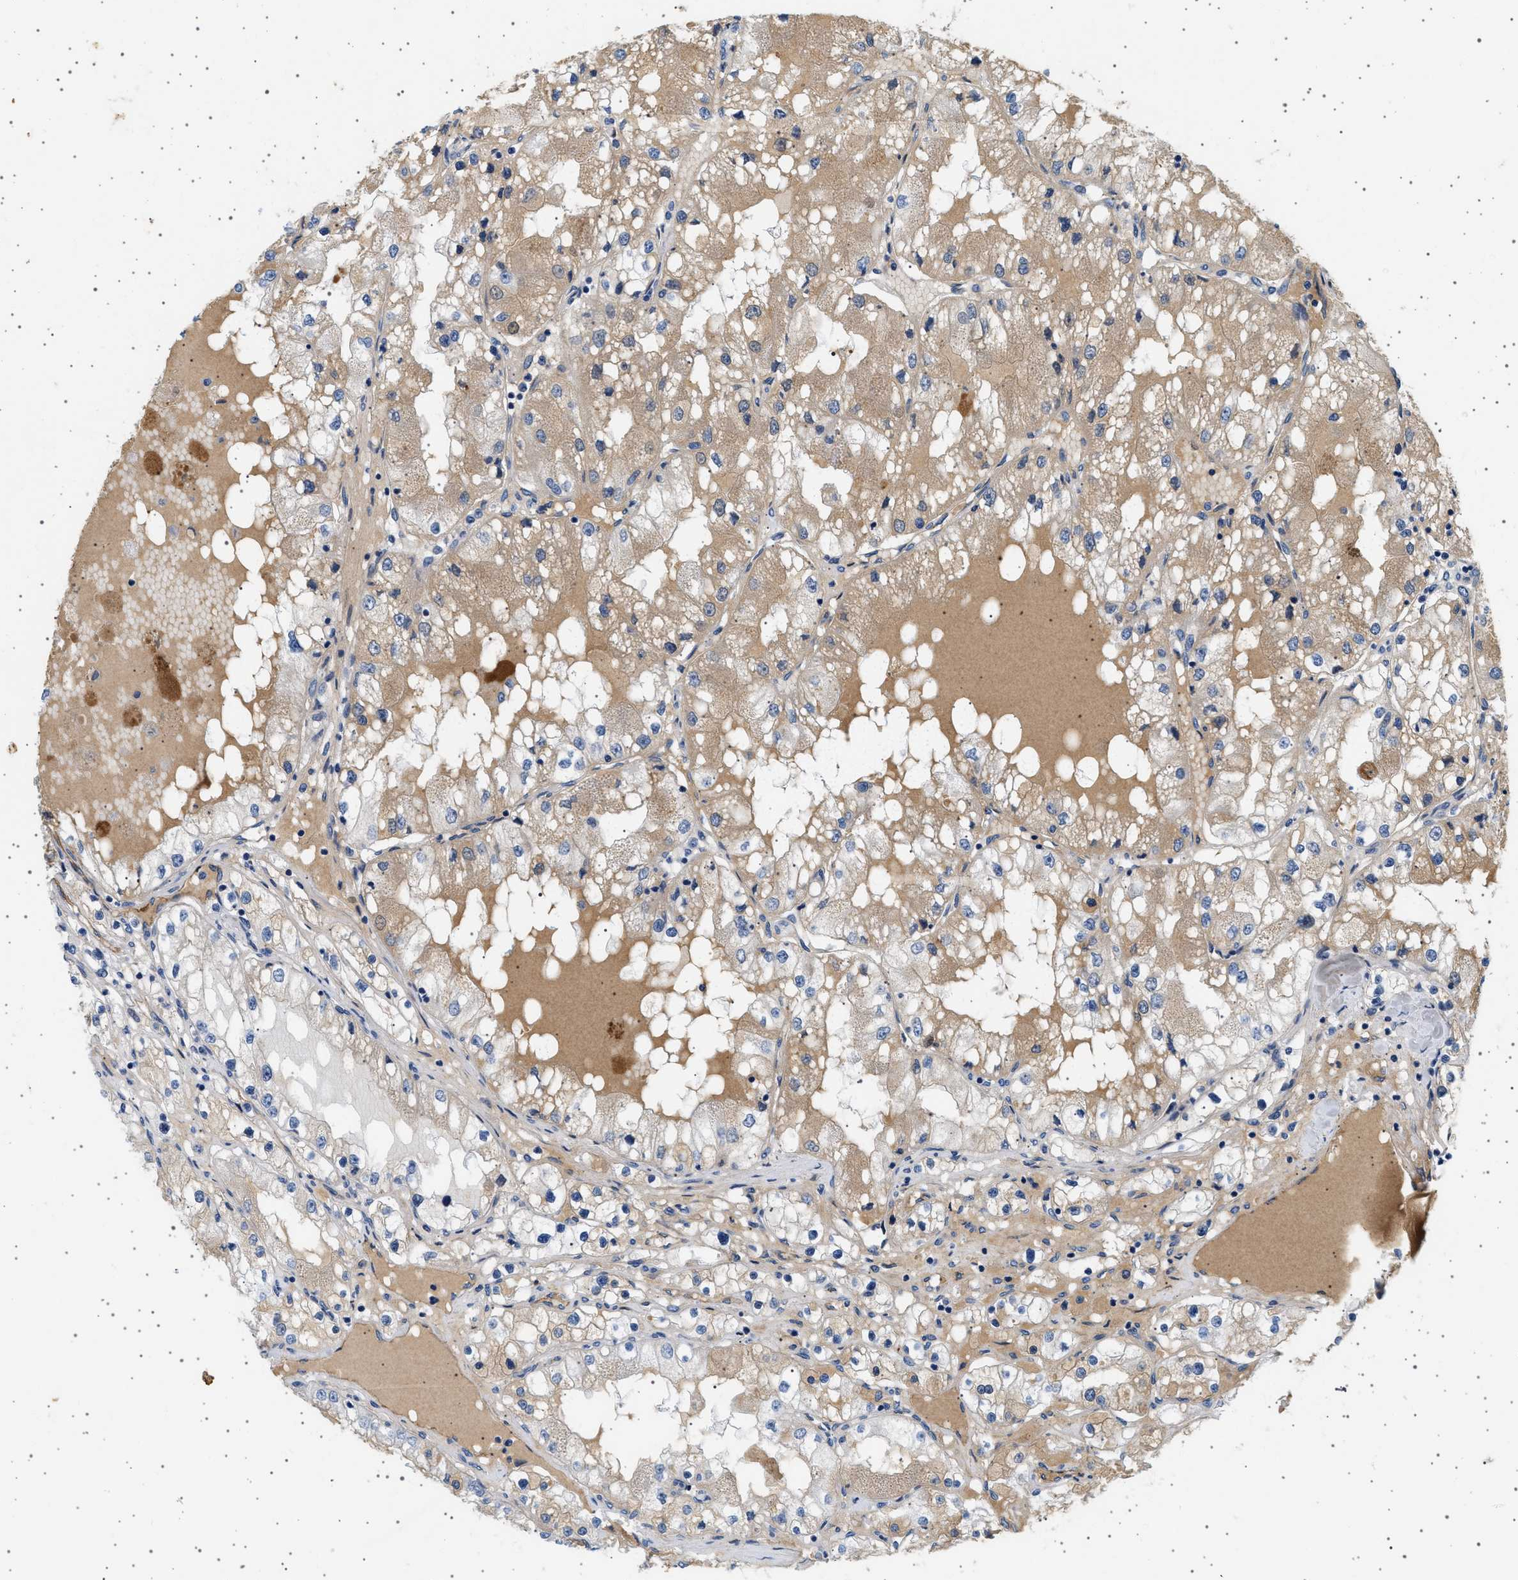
{"staining": {"intensity": "moderate", "quantity": ">75%", "location": "cytoplasmic/membranous"}, "tissue": "renal cancer", "cell_type": "Tumor cells", "image_type": "cancer", "snomed": [{"axis": "morphology", "description": "Adenocarcinoma, NOS"}, {"axis": "topography", "description": "Kidney"}], "caption": "Human renal cancer (adenocarcinoma) stained for a protein (brown) displays moderate cytoplasmic/membranous positive staining in approximately >75% of tumor cells.", "gene": "PLPP6", "patient": {"sex": "male", "age": 68}}